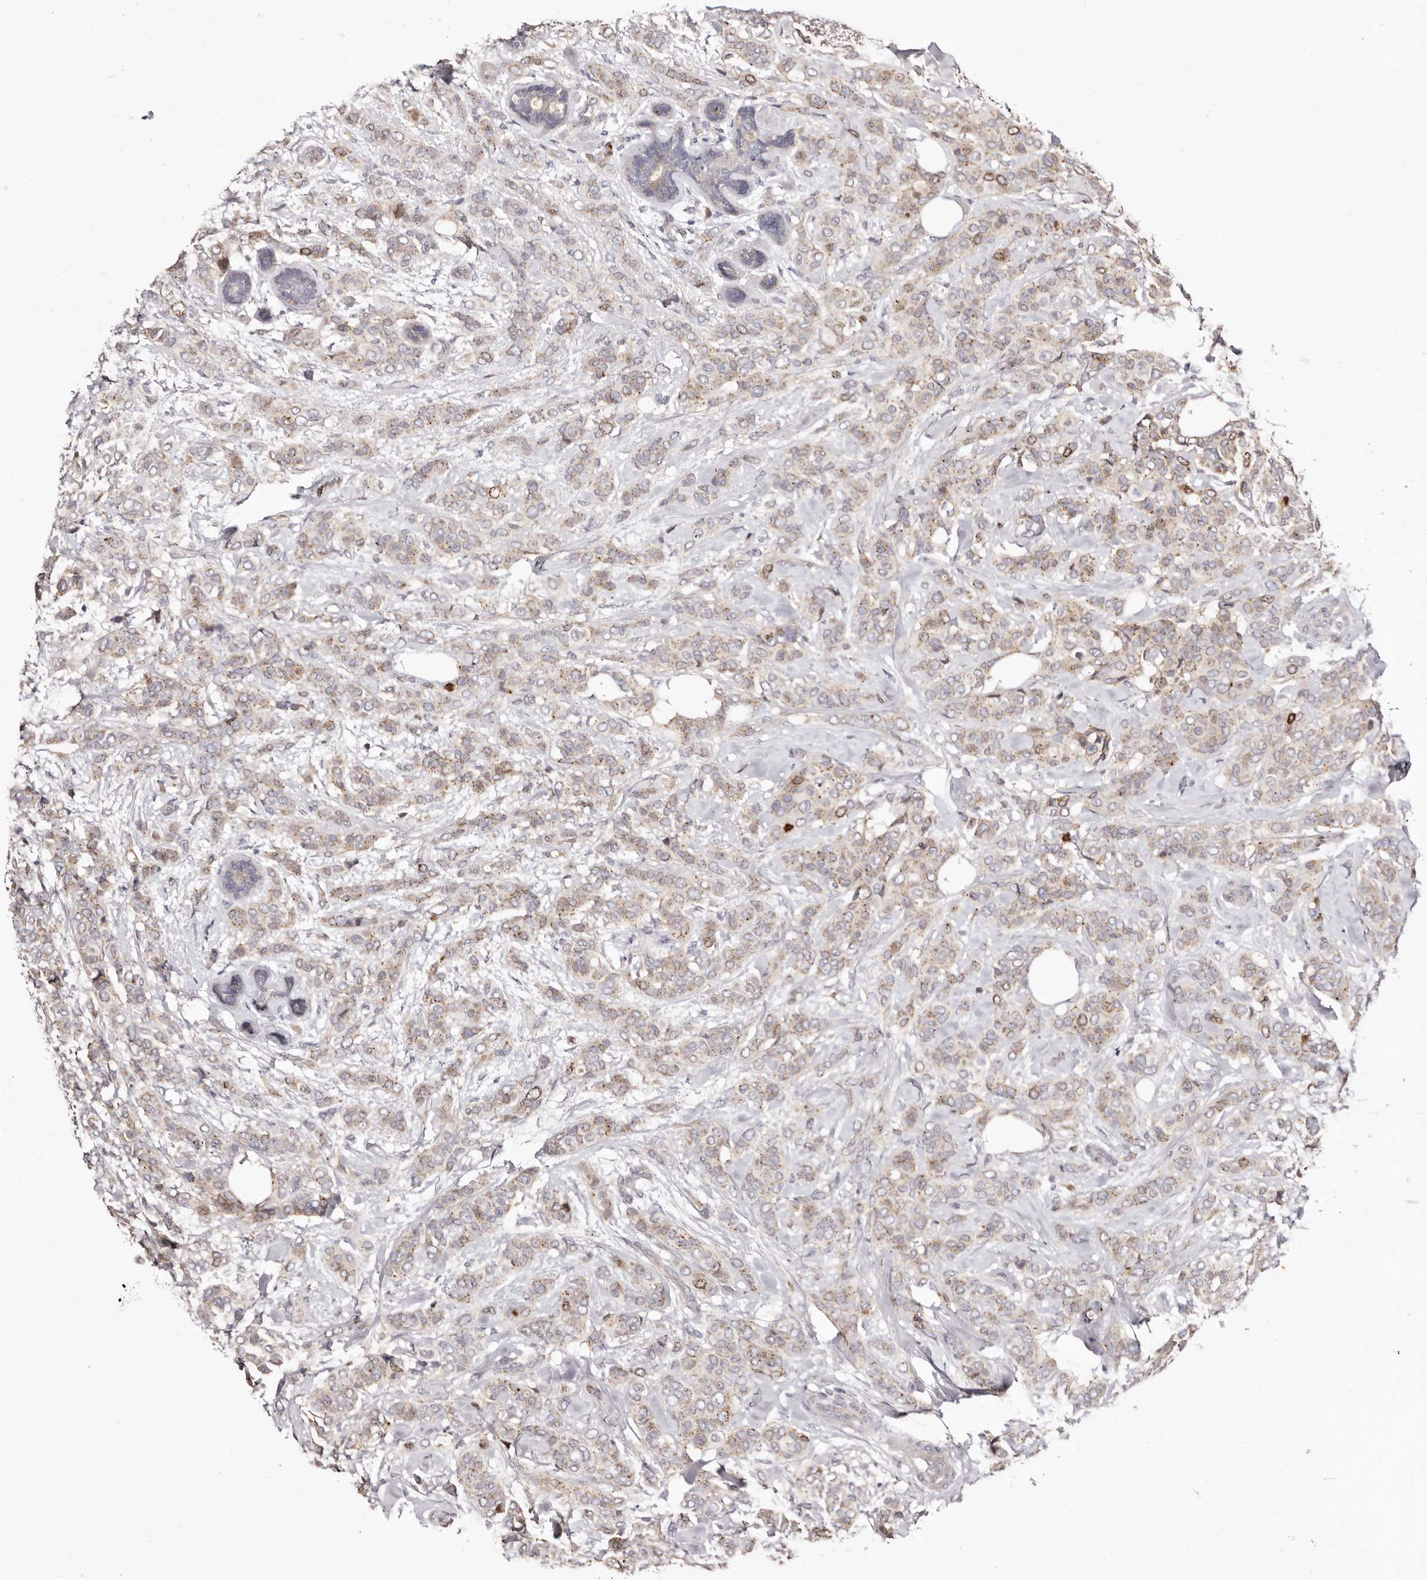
{"staining": {"intensity": "weak", "quantity": ">75%", "location": "cytoplasmic/membranous,nuclear"}, "tissue": "breast cancer", "cell_type": "Tumor cells", "image_type": "cancer", "snomed": [{"axis": "morphology", "description": "Lobular carcinoma"}, {"axis": "topography", "description": "Breast"}], "caption": "DAB immunohistochemical staining of lobular carcinoma (breast) reveals weak cytoplasmic/membranous and nuclear protein staining in about >75% of tumor cells.", "gene": "CDCA8", "patient": {"sex": "female", "age": 51}}